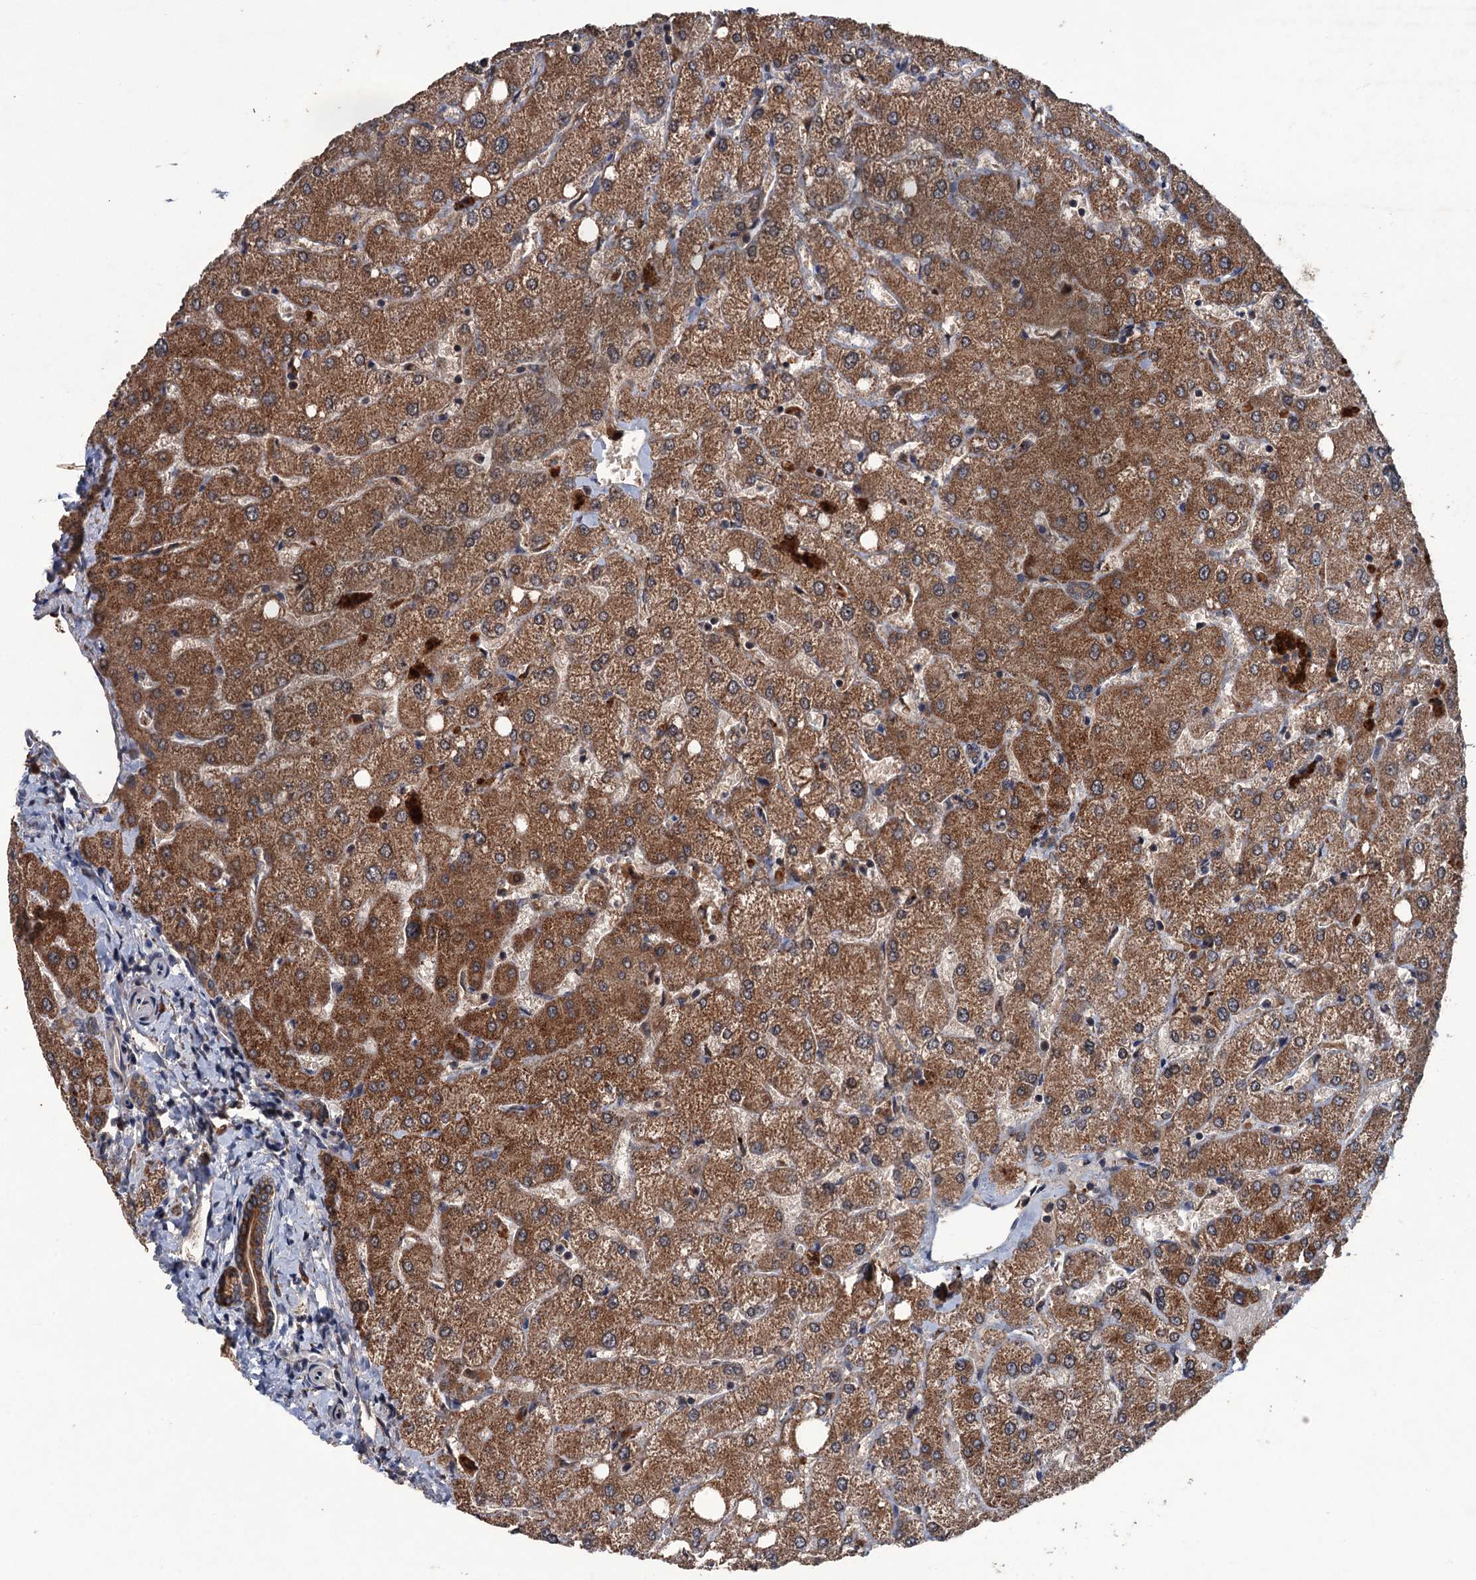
{"staining": {"intensity": "strong", "quantity": ">75%", "location": "cytoplasmic/membranous"}, "tissue": "liver", "cell_type": "Cholangiocytes", "image_type": "normal", "snomed": [{"axis": "morphology", "description": "Normal tissue, NOS"}, {"axis": "topography", "description": "Liver"}], "caption": "DAB (3,3'-diaminobenzidine) immunohistochemical staining of normal human liver reveals strong cytoplasmic/membranous protein staining in approximately >75% of cholangiocytes. The staining is performed using DAB (3,3'-diaminobenzidine) brown chromogen to label protein expression. The nuclei are counter-stained blue using hematoxylin.", "gene": "ZNF438", "patient": {"sex": "female", "age": 54}}